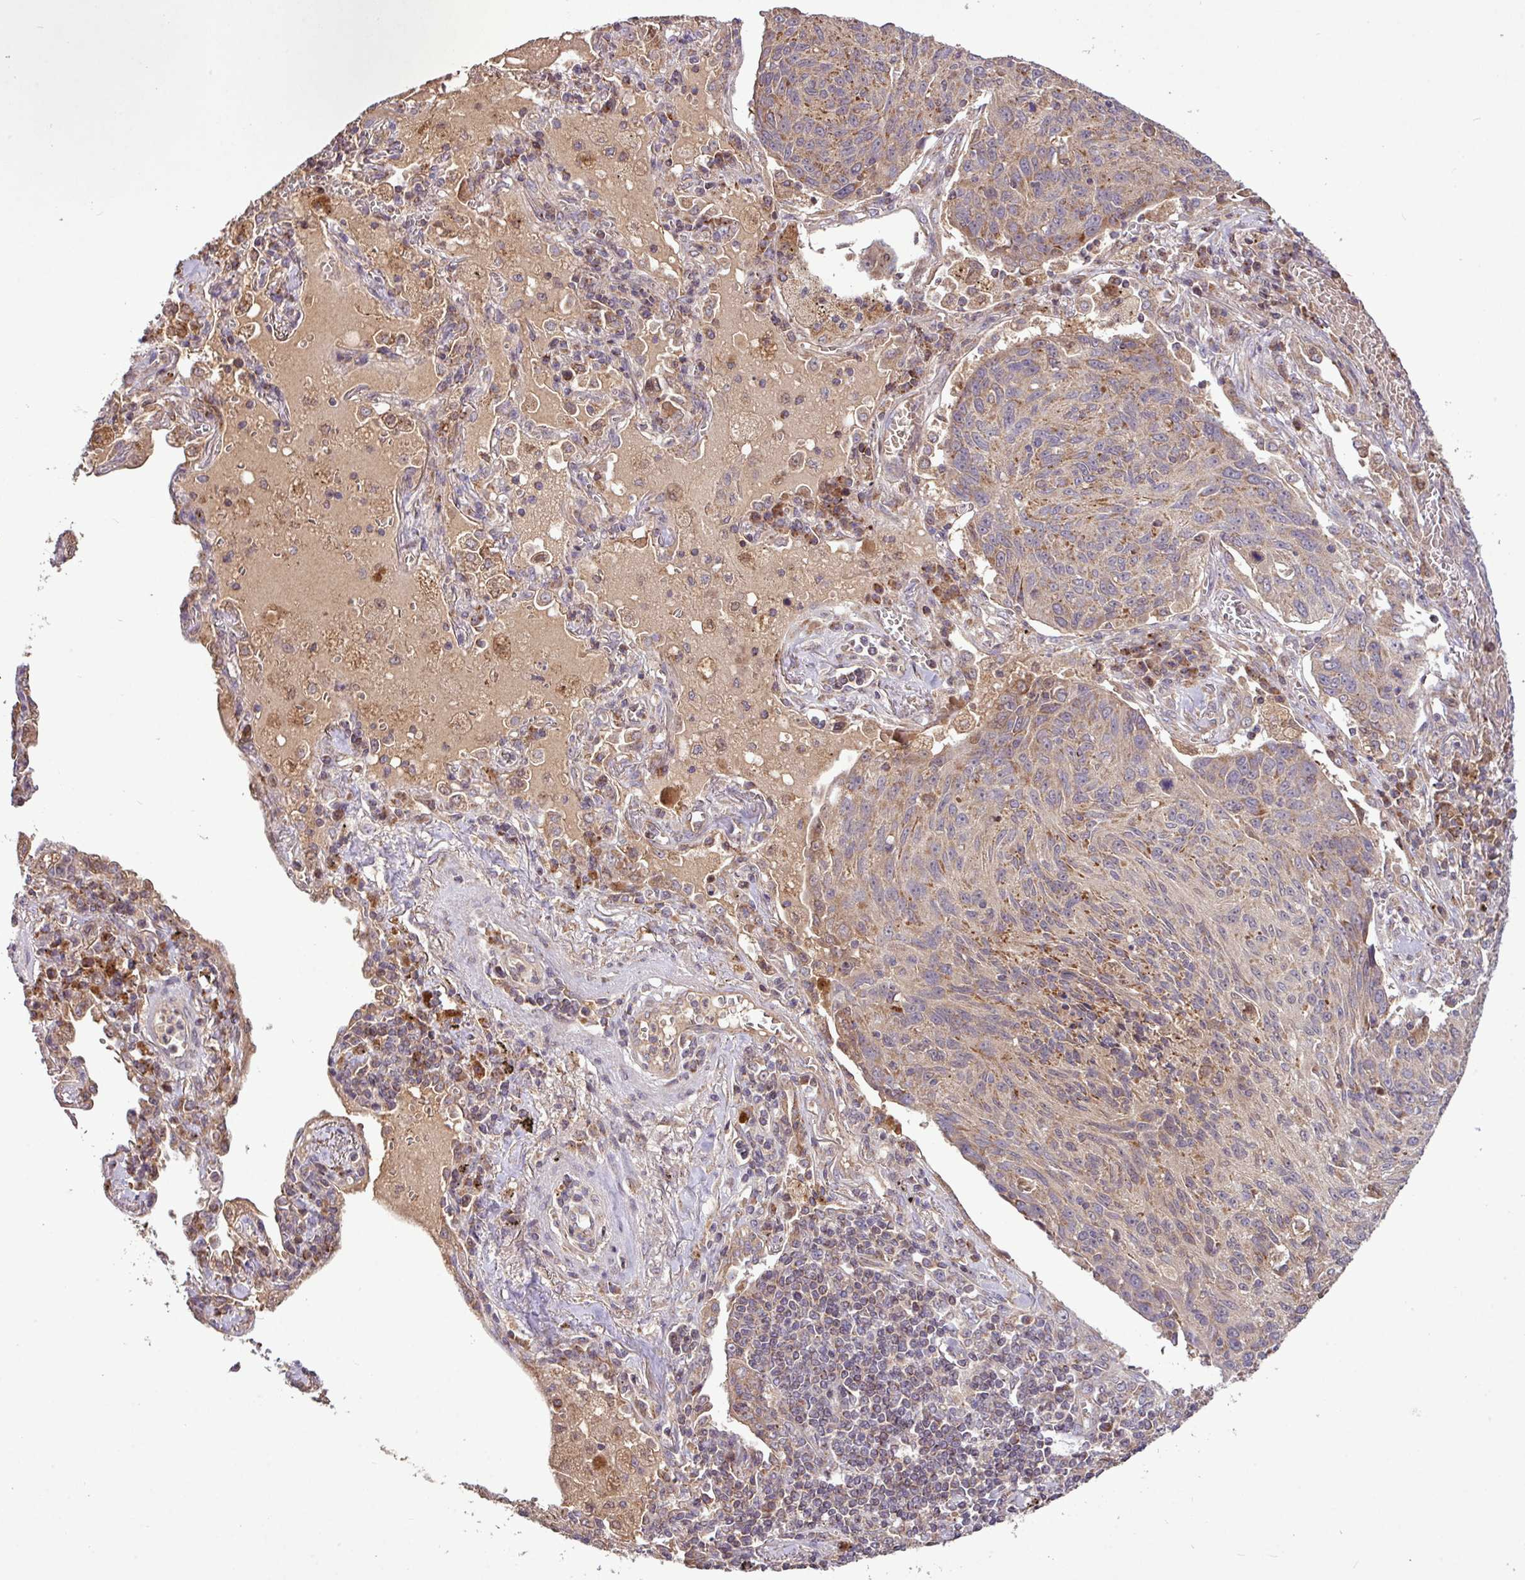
{"staining": {"intensity": "weak", "quantity": "25%-75%", "location": "cytoplasmic/membranous"}, "tissue": "lung cancer", "cell_type": "Tumor cells", "image_type": "cancer", "snomed": [{"axis": "morphology", "description": "Squamous cell carcinoma, NOS"}, {"axis": "topography", "description": "Lung"}], "caption": "Protein staining displays weak cytoplasmic/membranous positivity in approximately 25%-75% of tumor cells in lung cancer.", "gene": "YPEL3", "patient": {"sex": "female", "age": 66}}